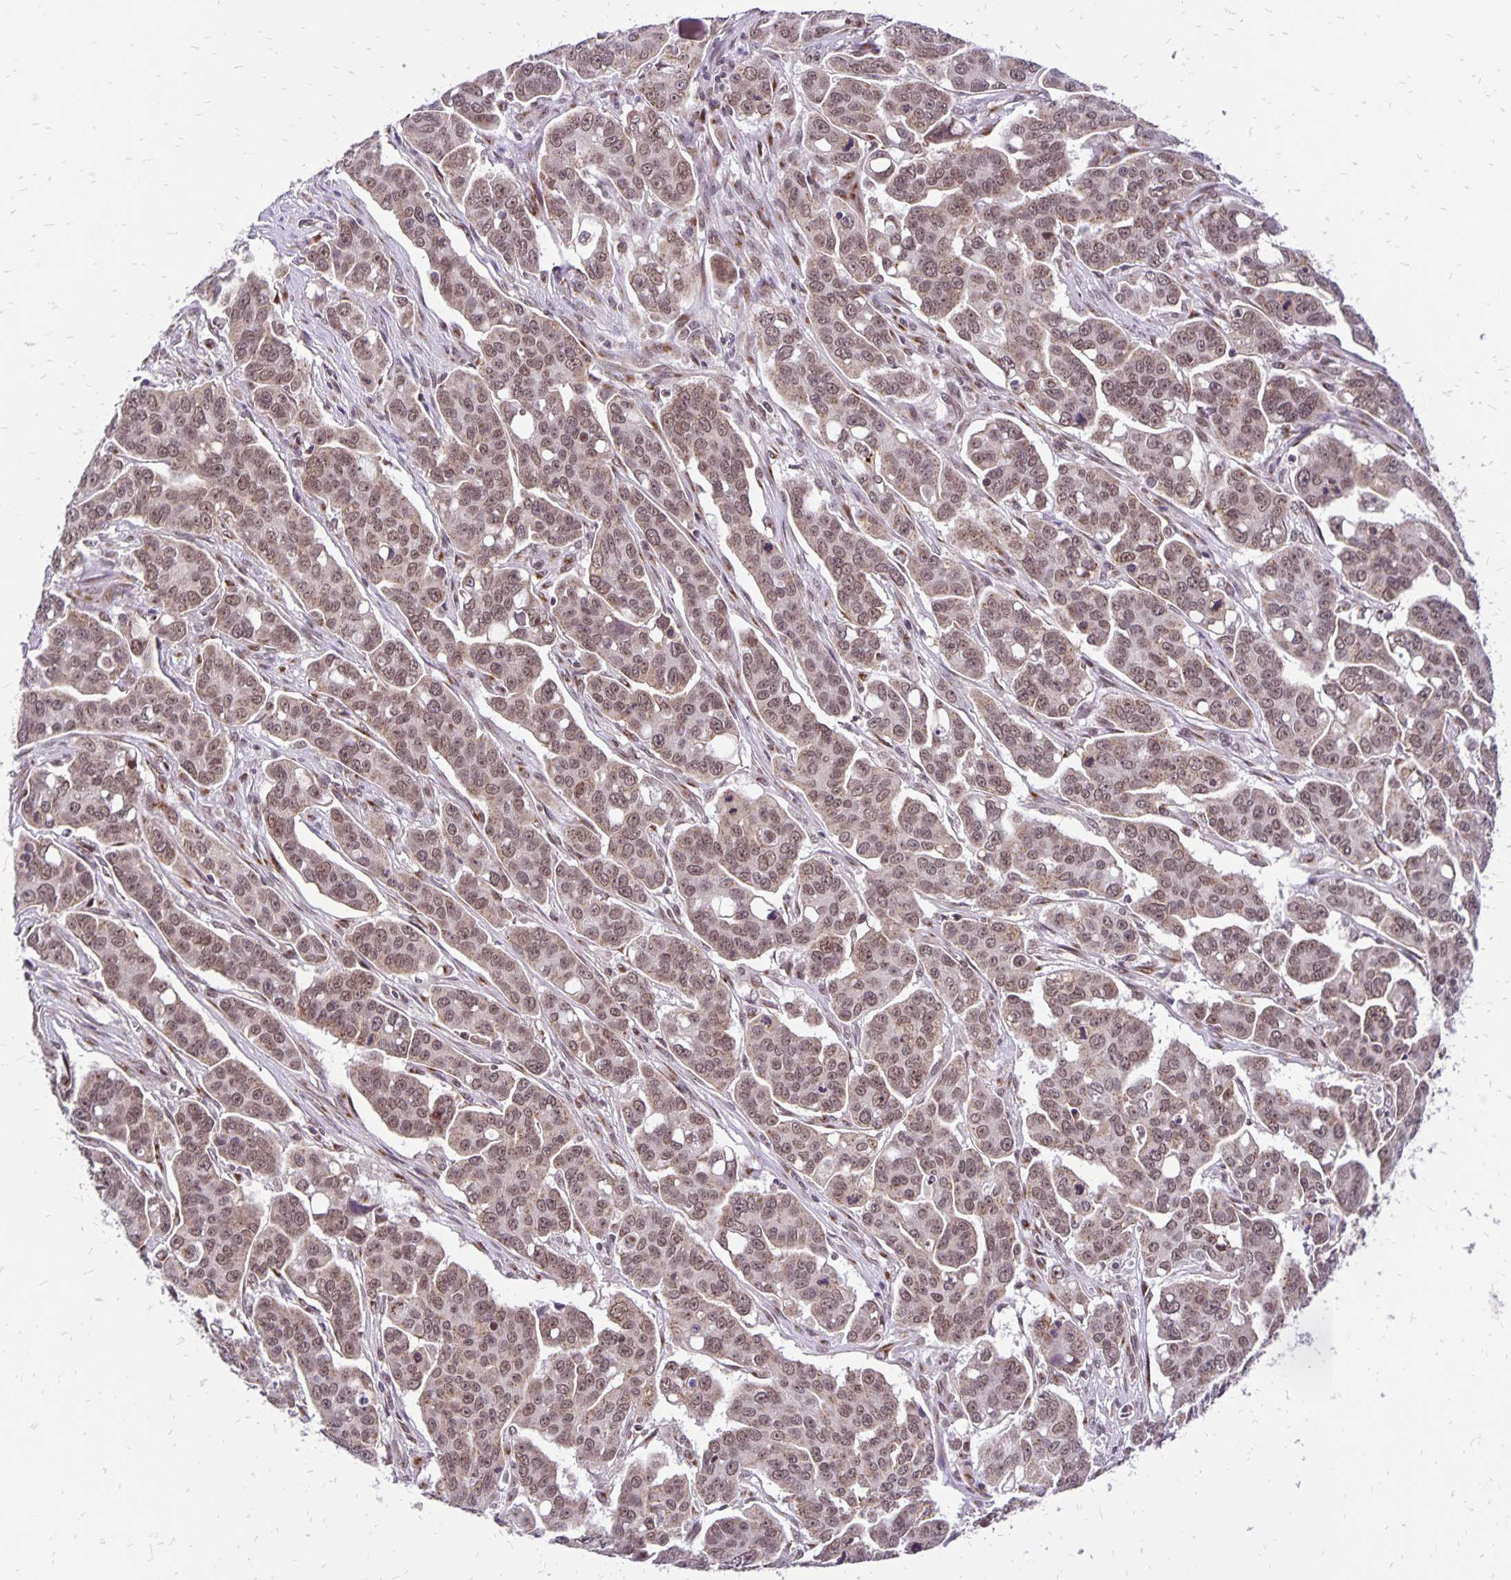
{"staining": {"intensity": "weak", "quantity": ">75%", "location": "nuclear"}, "tissue": "ovarian cancer", "cell_type": "Tumor cells", "image_type": "cancer", "snomed": [{"axis": "morphology", "description": "Carcinoma, endometroid"}, {"axis": "topography", "description": "Ovary"}], "caption": "The photomicrograph exhibits immunohistochemical staining of ovarian cancer (endometroid carcinoma). There is weak nuclear expression is appreciated in about >75% of tumor cells. The staining is performed using DAB brown chromogen to label protein expression. The nuclei are counter-stained blue using hematoxylin.", "gene": "GOLGA5", "patient": {"sex": "female", "age": 78}}